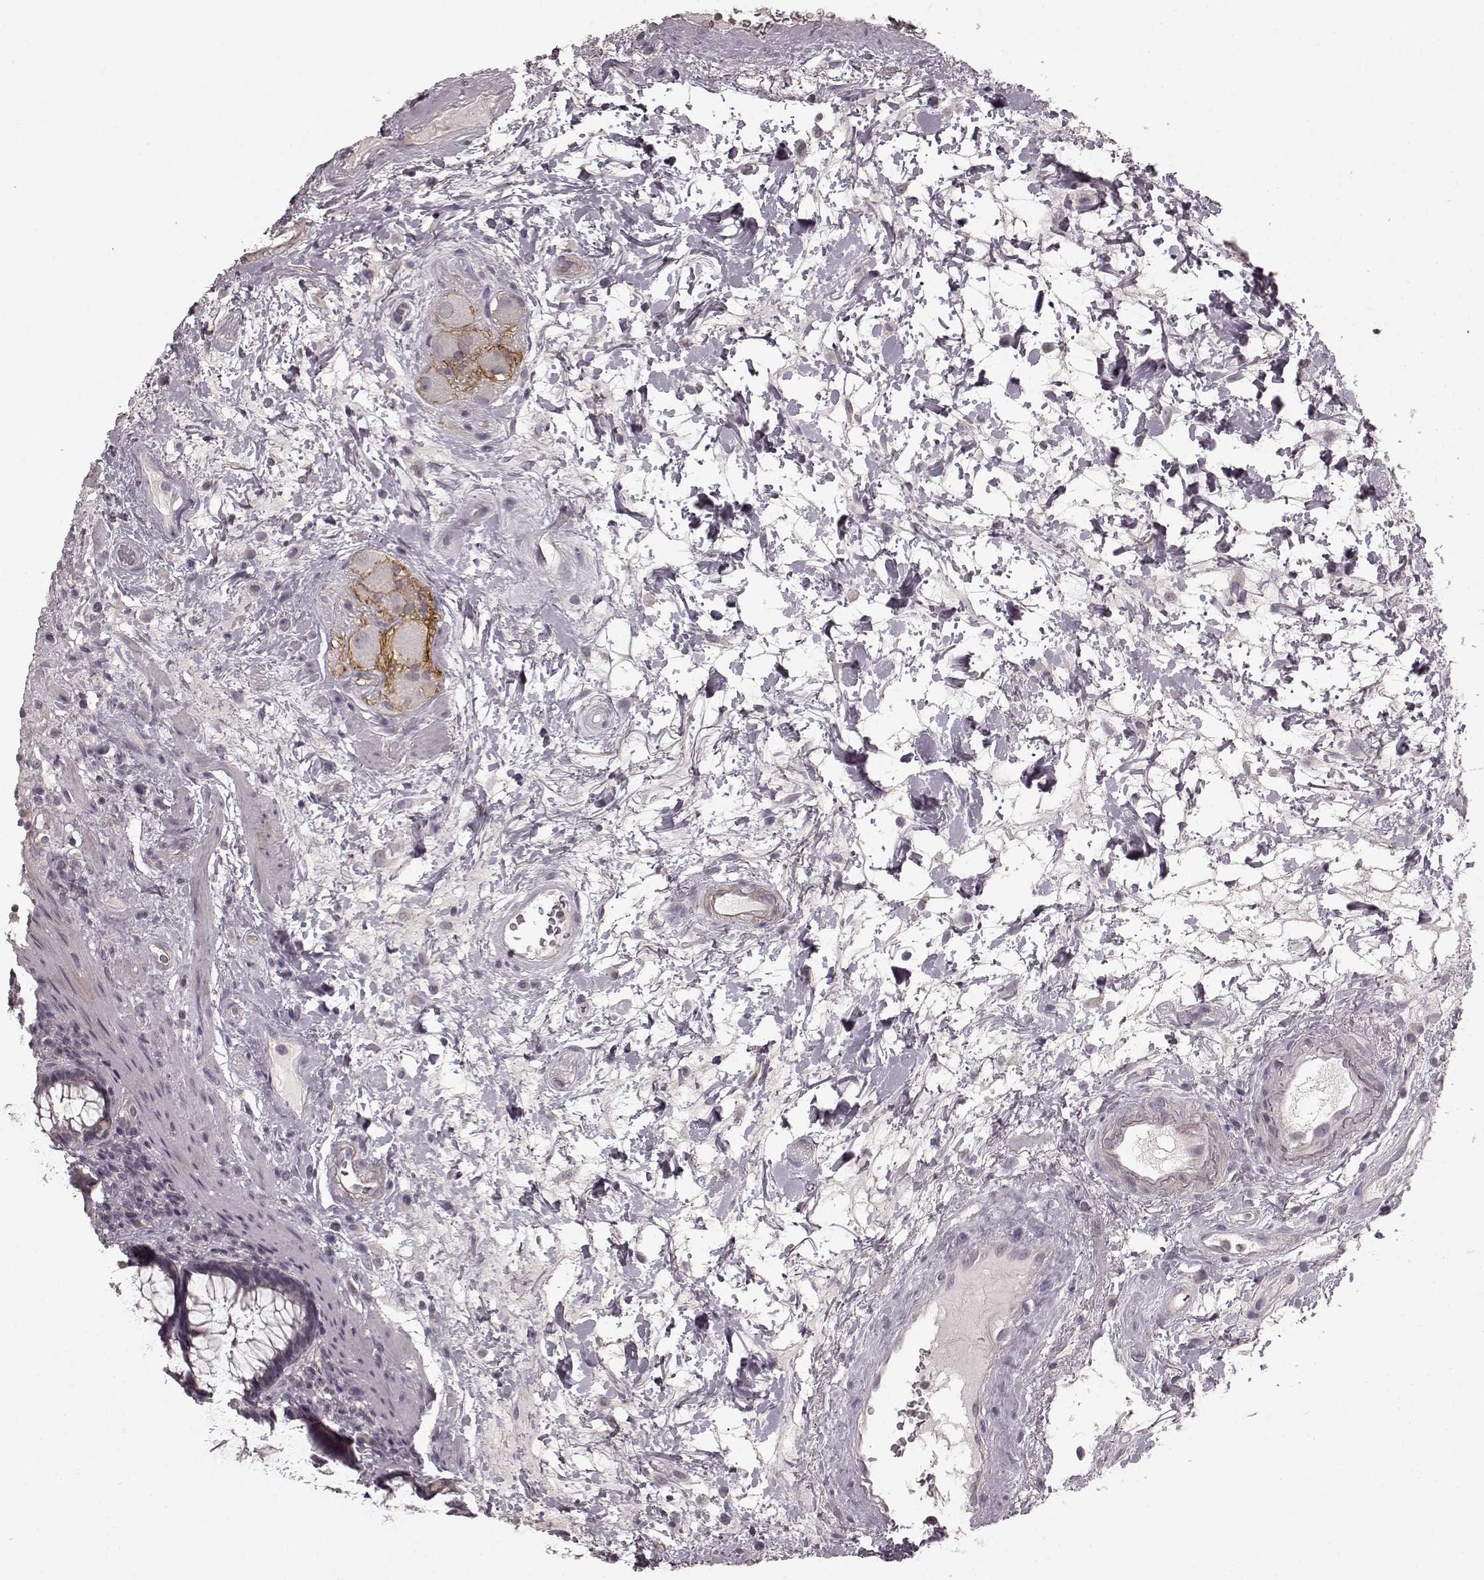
{"staining": {"intensity": "weak", "quantity": "<25%", "location": "cytoplasmic/membranous"}, "tissue": "rectum", "cell_type": "Glandular cells", "image_type": "normal", "snomed": [{"axis": "morphology", "description": "Normal tissue, NOS"}, {"axis": "topography", "description": "Rectum"}], "caption": "High power microscopy image of an immunohistochemistry image of normal rectum, revealing no significant expression in glandular cells.", "gene": "PRKCE", "patient": {"sex": "male", "age": 72}}